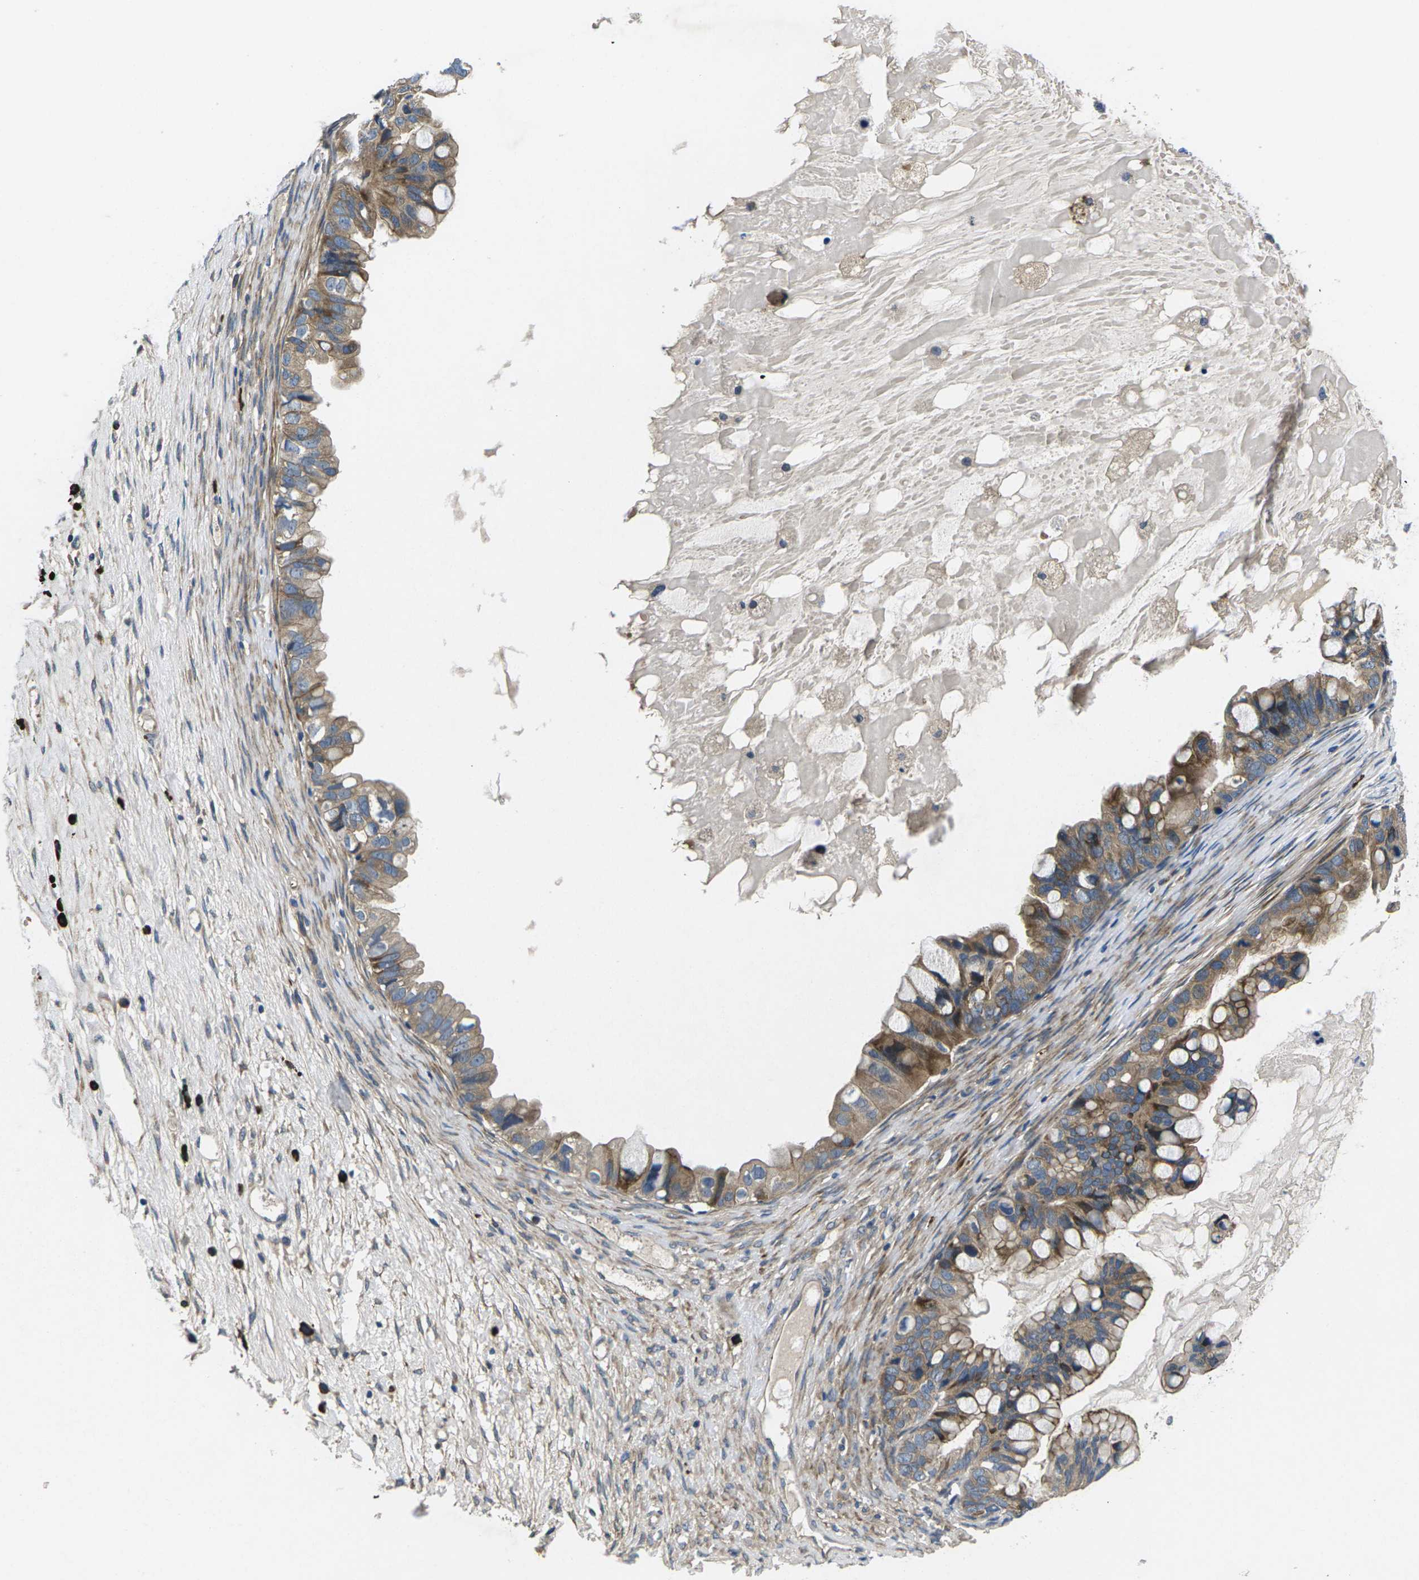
{"staining": {"intensity": "moderate", "quantity": "25%-75%", "location": "cytoplasmic/membranous"}, "tissue": "ovarian cancer", "cell_type": "Tumor cells", "image_type": "cancer", "snomed": [{"axis": "morphology", "description": "Cystadenocarcinoma, mucinous, NOS"}, {"axis": "topography", "description": "Ovary"}], "caption": "The histopathology image demonstrates immunohistochemical staining of ovarian cancer. There is moderate cytoplasmic/membranous staining is present in approximately 25%-75% of tumor cells. Using DAB (brown) and hematoxylin (blue) stains, captured at high magnification using brightfield microscopy.", "gene": "PLCE1", "patient": {"sex": "female", "age": 80}}